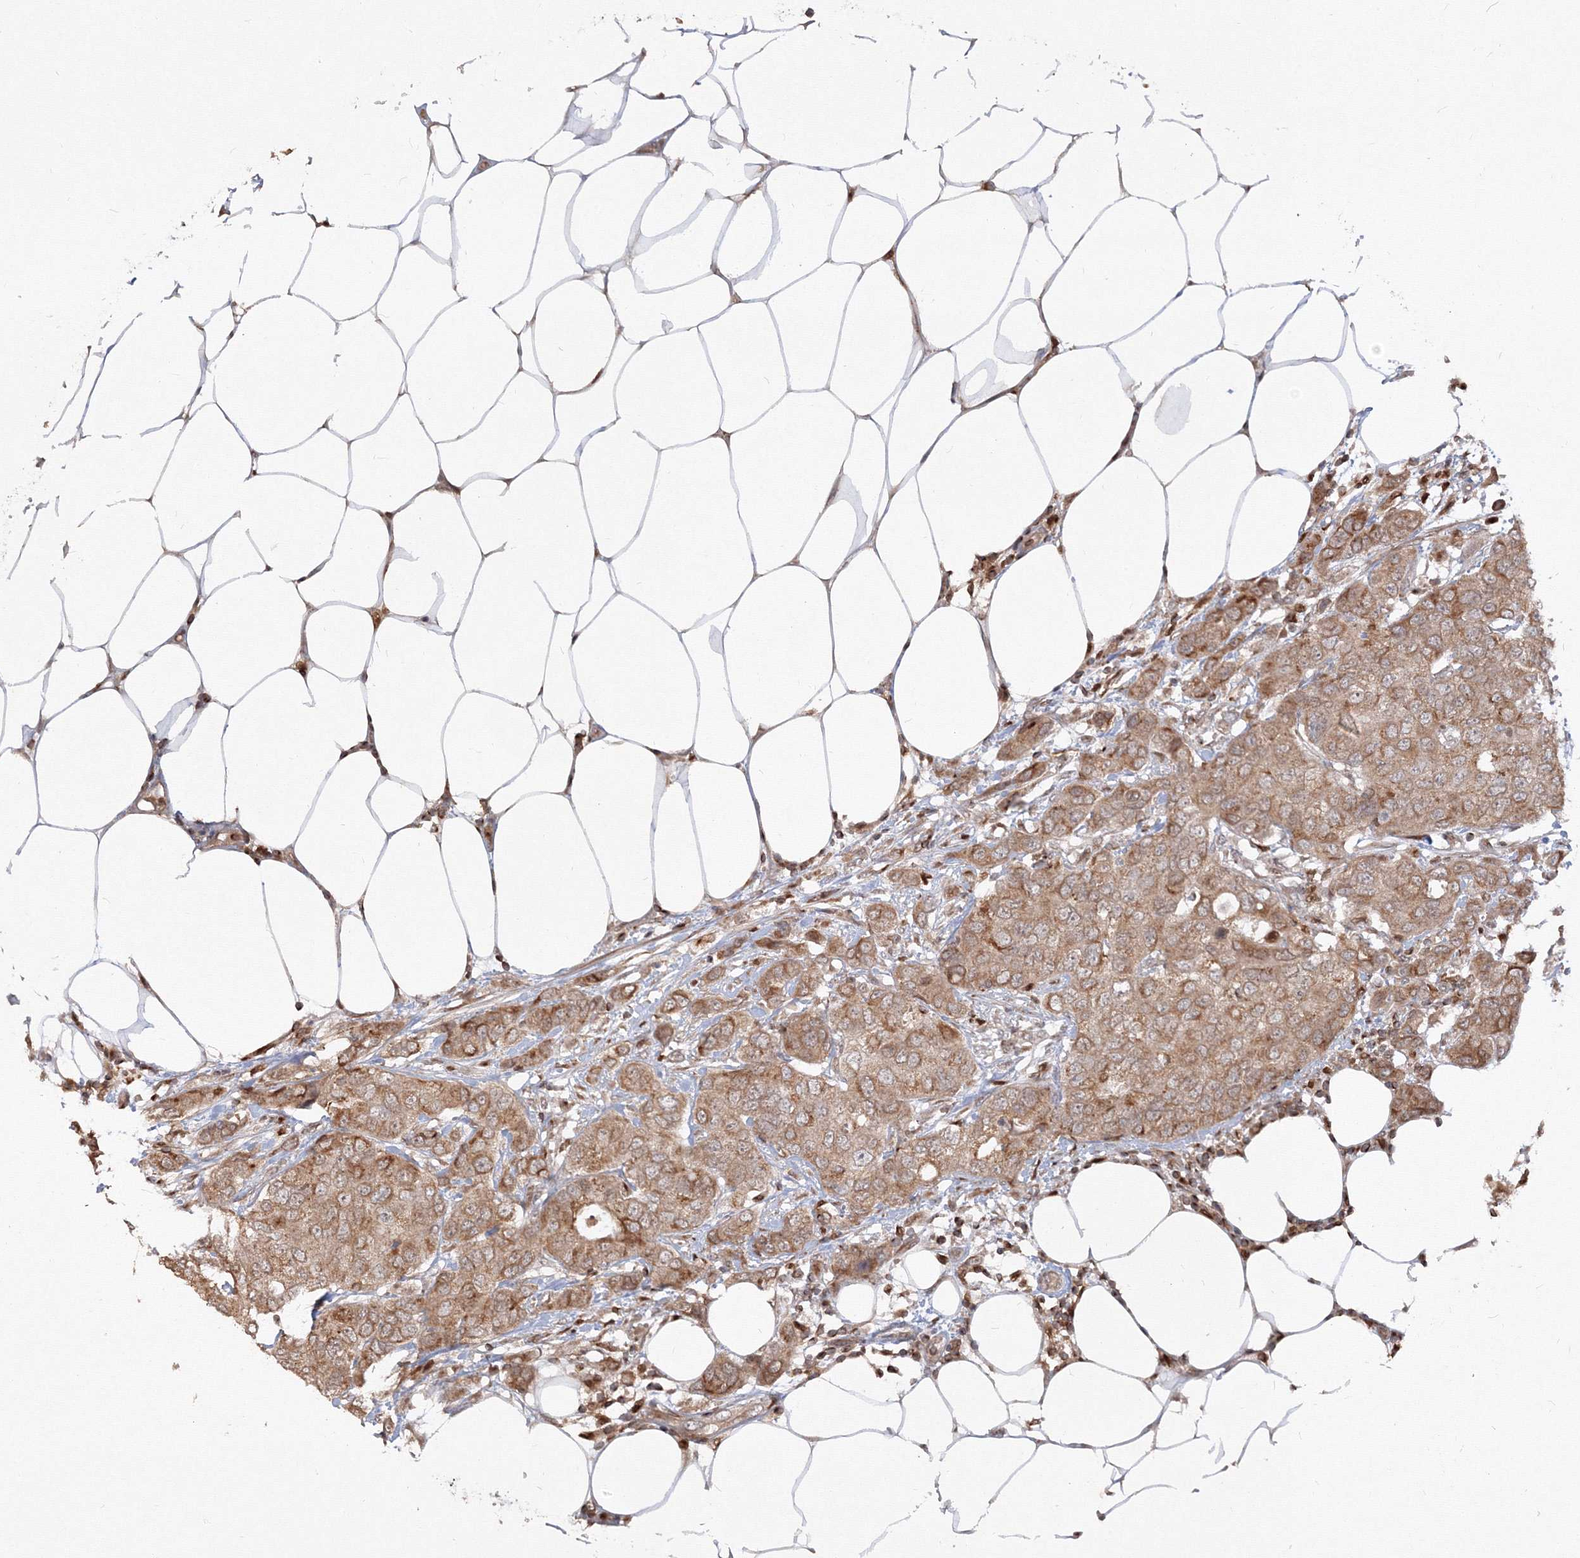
{"staining": {"intensity": "moderate", "quantity": ">75%", "location": "cytoplasmic/membranous"}, "tissue": "breast cancer", "cell_type": "Tumor cells", "image_type": "cancer", "snomed": [{"axis": "morphology", "description": "Duct carcinoma"}, {"axis": "topography", "description": "Breast"}], "caption": "Immunohistochemical staining of human breast cancer displays moderate cytoplasmic/membranous protein positivity in about >75% of tumor cells.", "gene": "TMEM50B", "patient": {"sex": "female", "age": 50}}